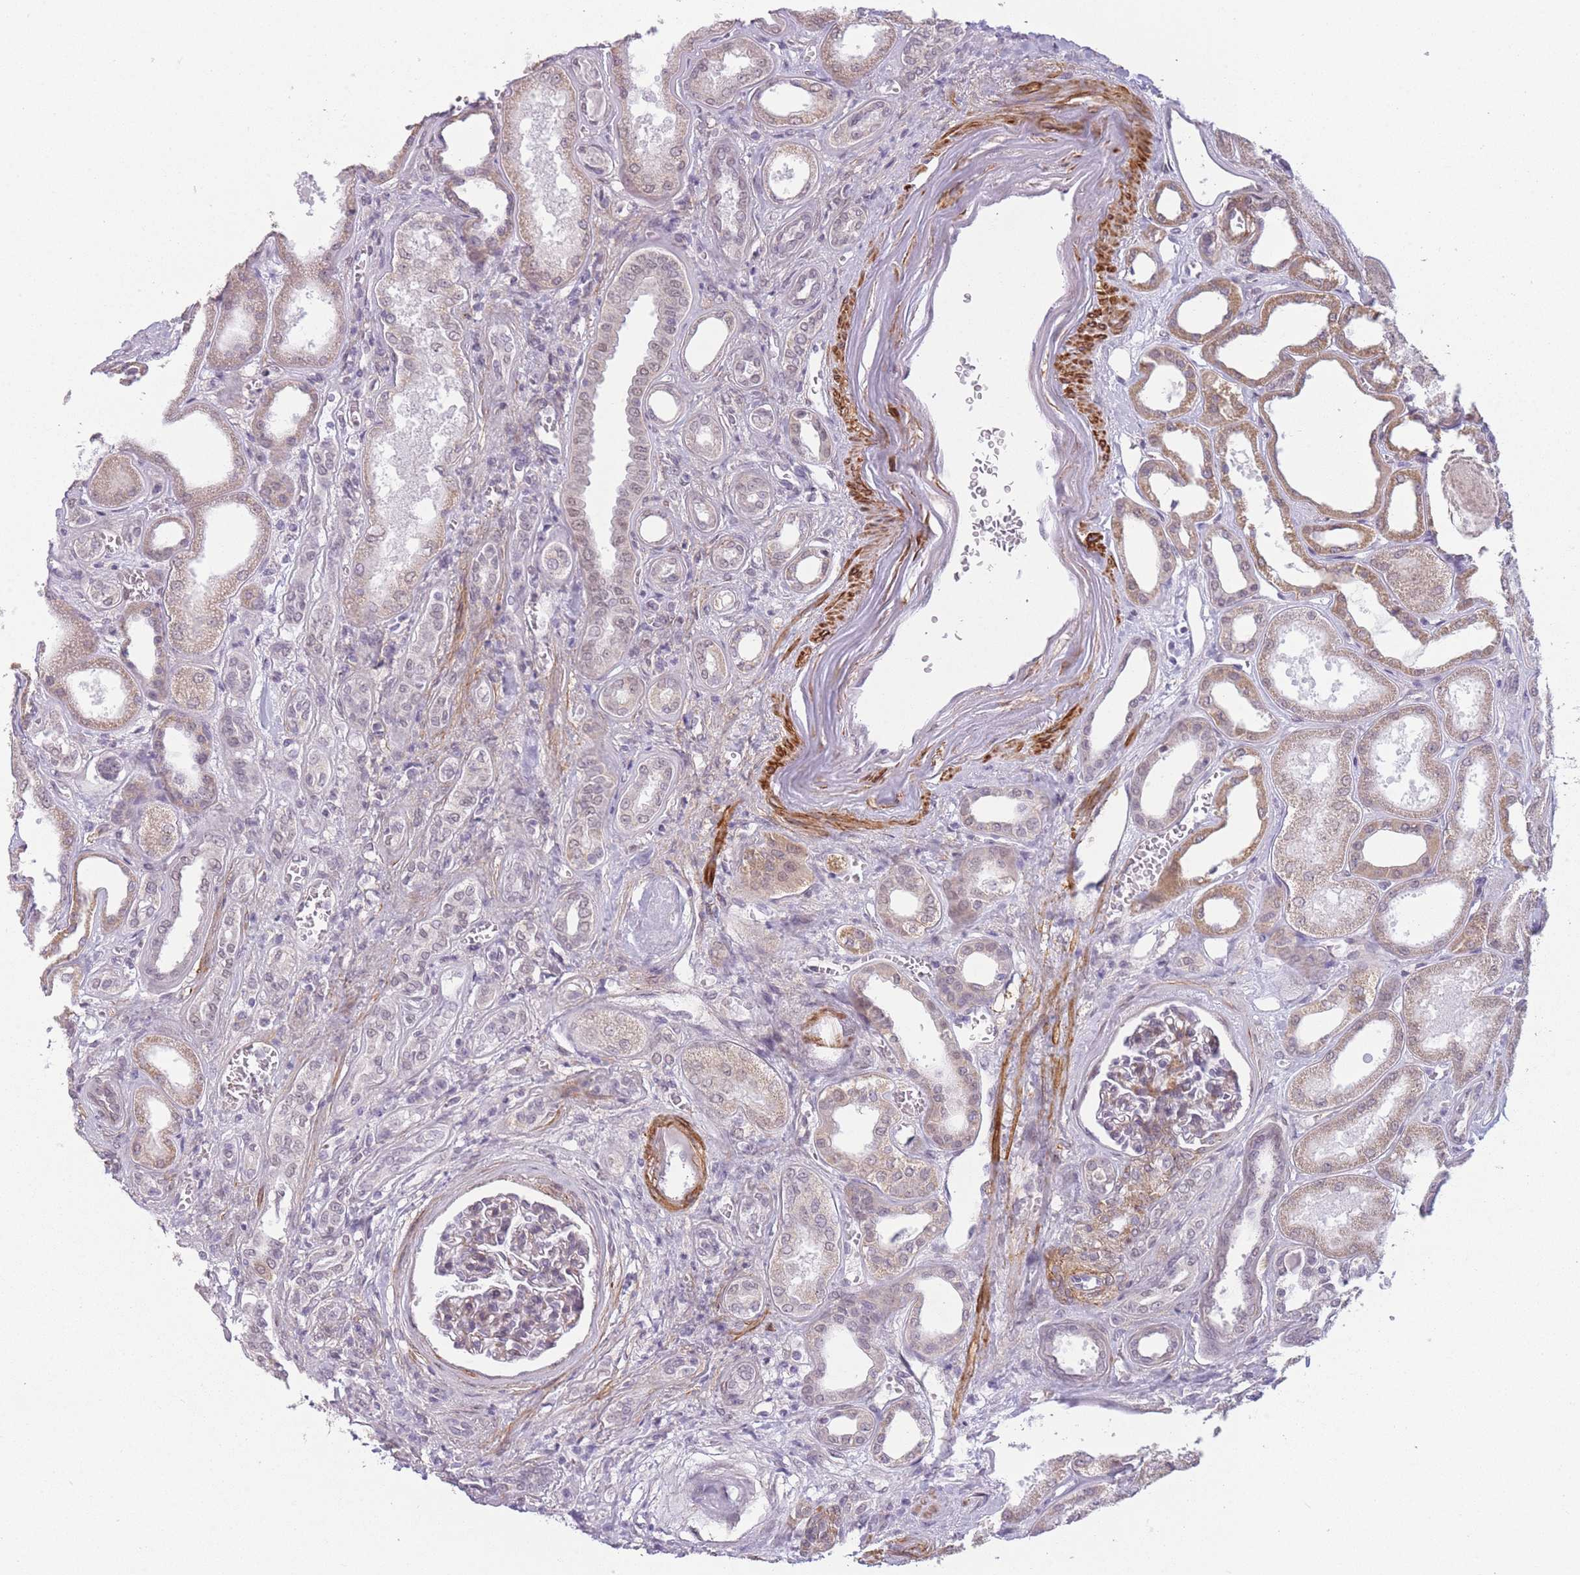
{"staining": {"intensity": "weak", "quantity": "<25%", "location": "cytoplasmic/membranous"}, "tissue": "kidney", "cell_type": "Cells in glomeruli", "image_type": "normal", "snomed": [{"axis": "morphology", "description": "Normal tissue, NOS"}, {"axis": "morphology", "description": "Adenocarcinoma, NOS"}, {"axis": "topography", "description": "Kidney"}], "caption": "Protein analysis of benign kidney shows no significant expression in cells in glomeruli. (DAB IHC, high magnification).", "gene": "SIN3B", "patient": {"sex": "female", "age": 68}}